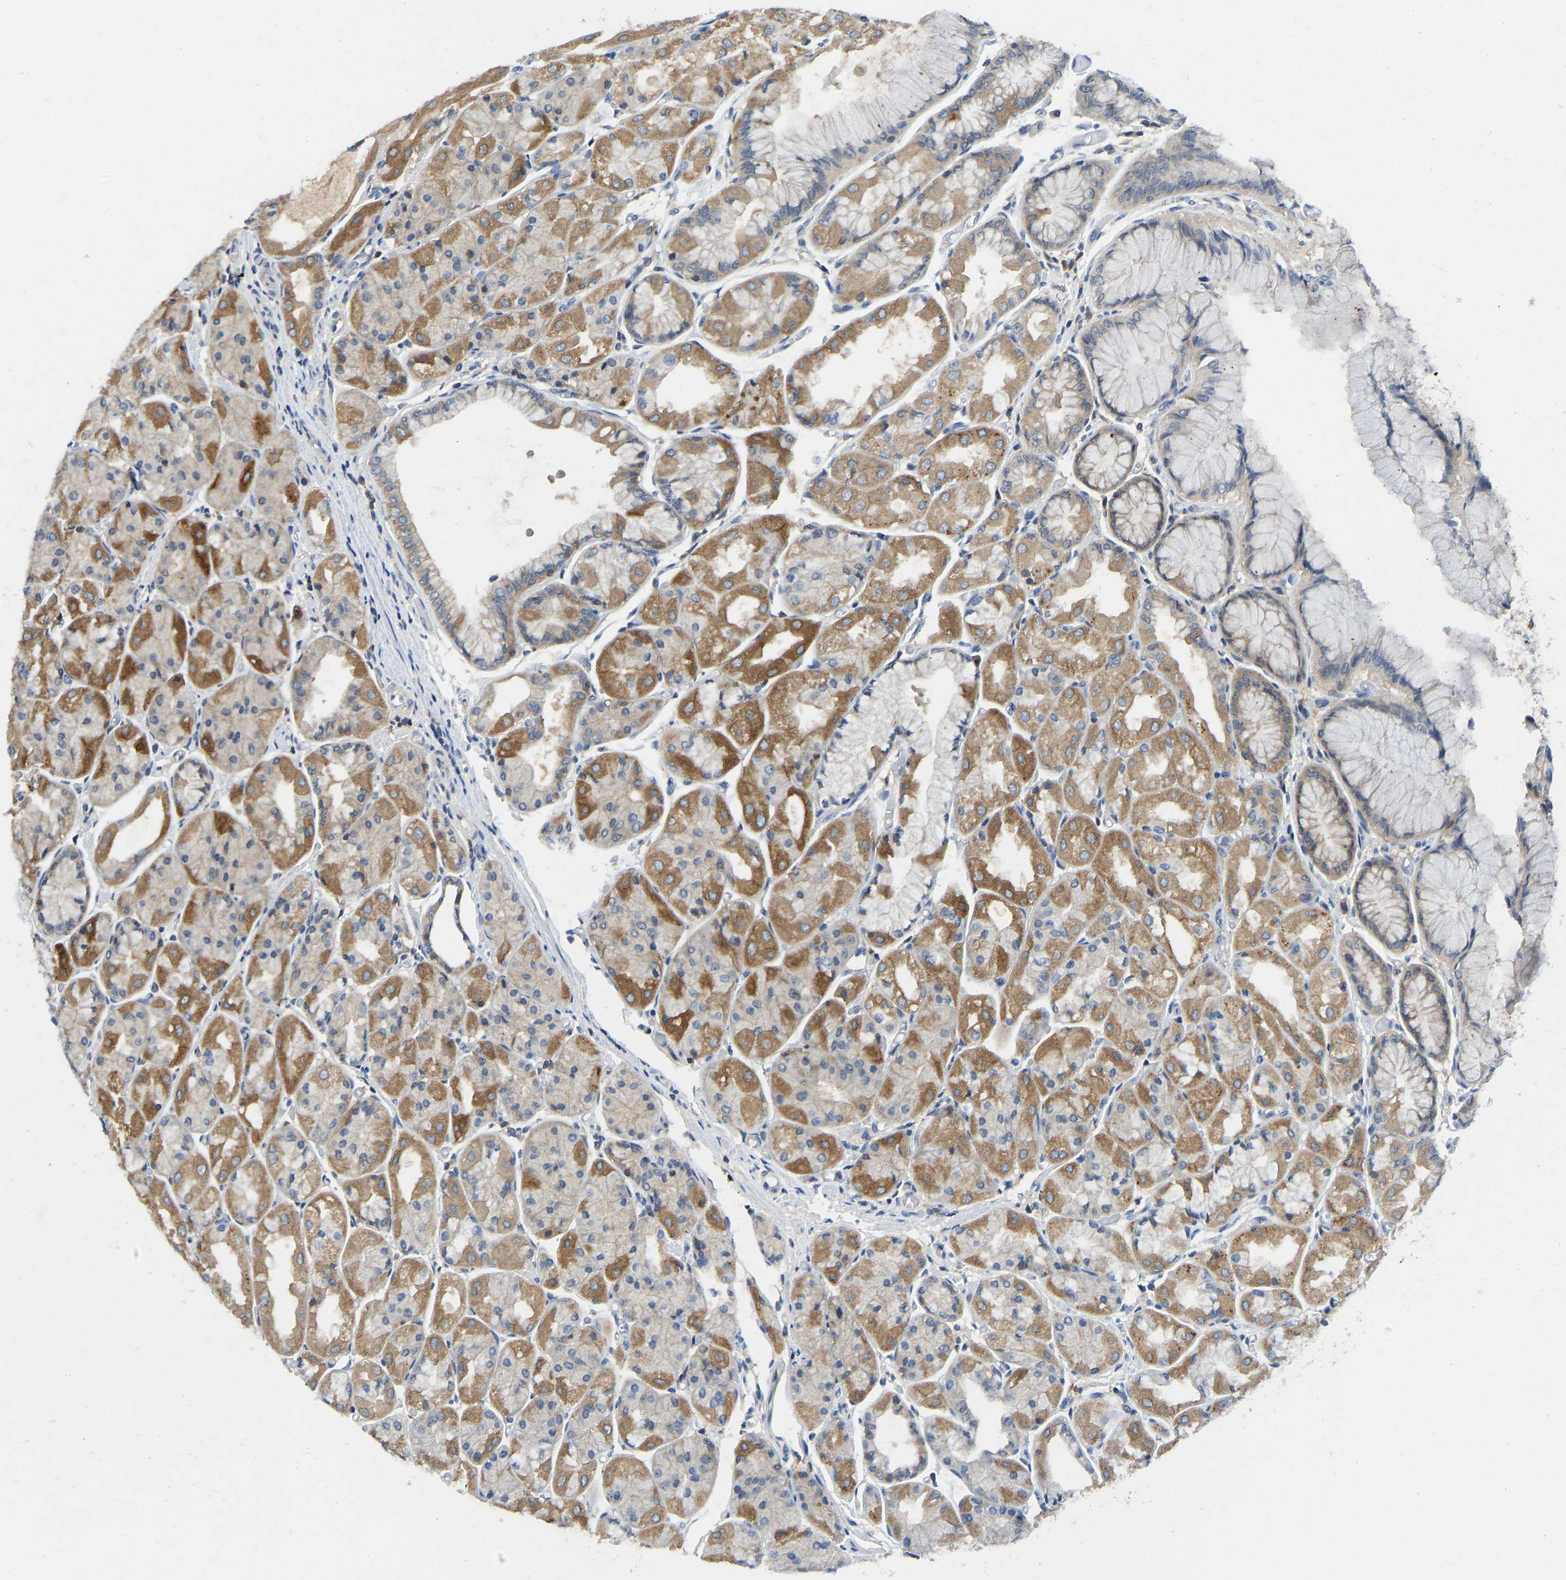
{"staining": {"intensity": "moderate", "quantity": "25%-75%", "location": "cytoplasmic/membranous"}, "tissue": "stomach", "cell_type": "Glandular cells", "image_type": "normal", "snomed": [{"axis": "morphology", "description": "Normal tissue, NOS"}, {"axis": "topography", "description": "Stomach, upper"}], "caption": "Stomach stained for a protein (brown) demonstrates moderate cytoplasmic/membranous positive expression in approximately 25%-75% of glandular cells.", "gene": "NDRG3", "patient": {"sex": "male", "age": 72}}